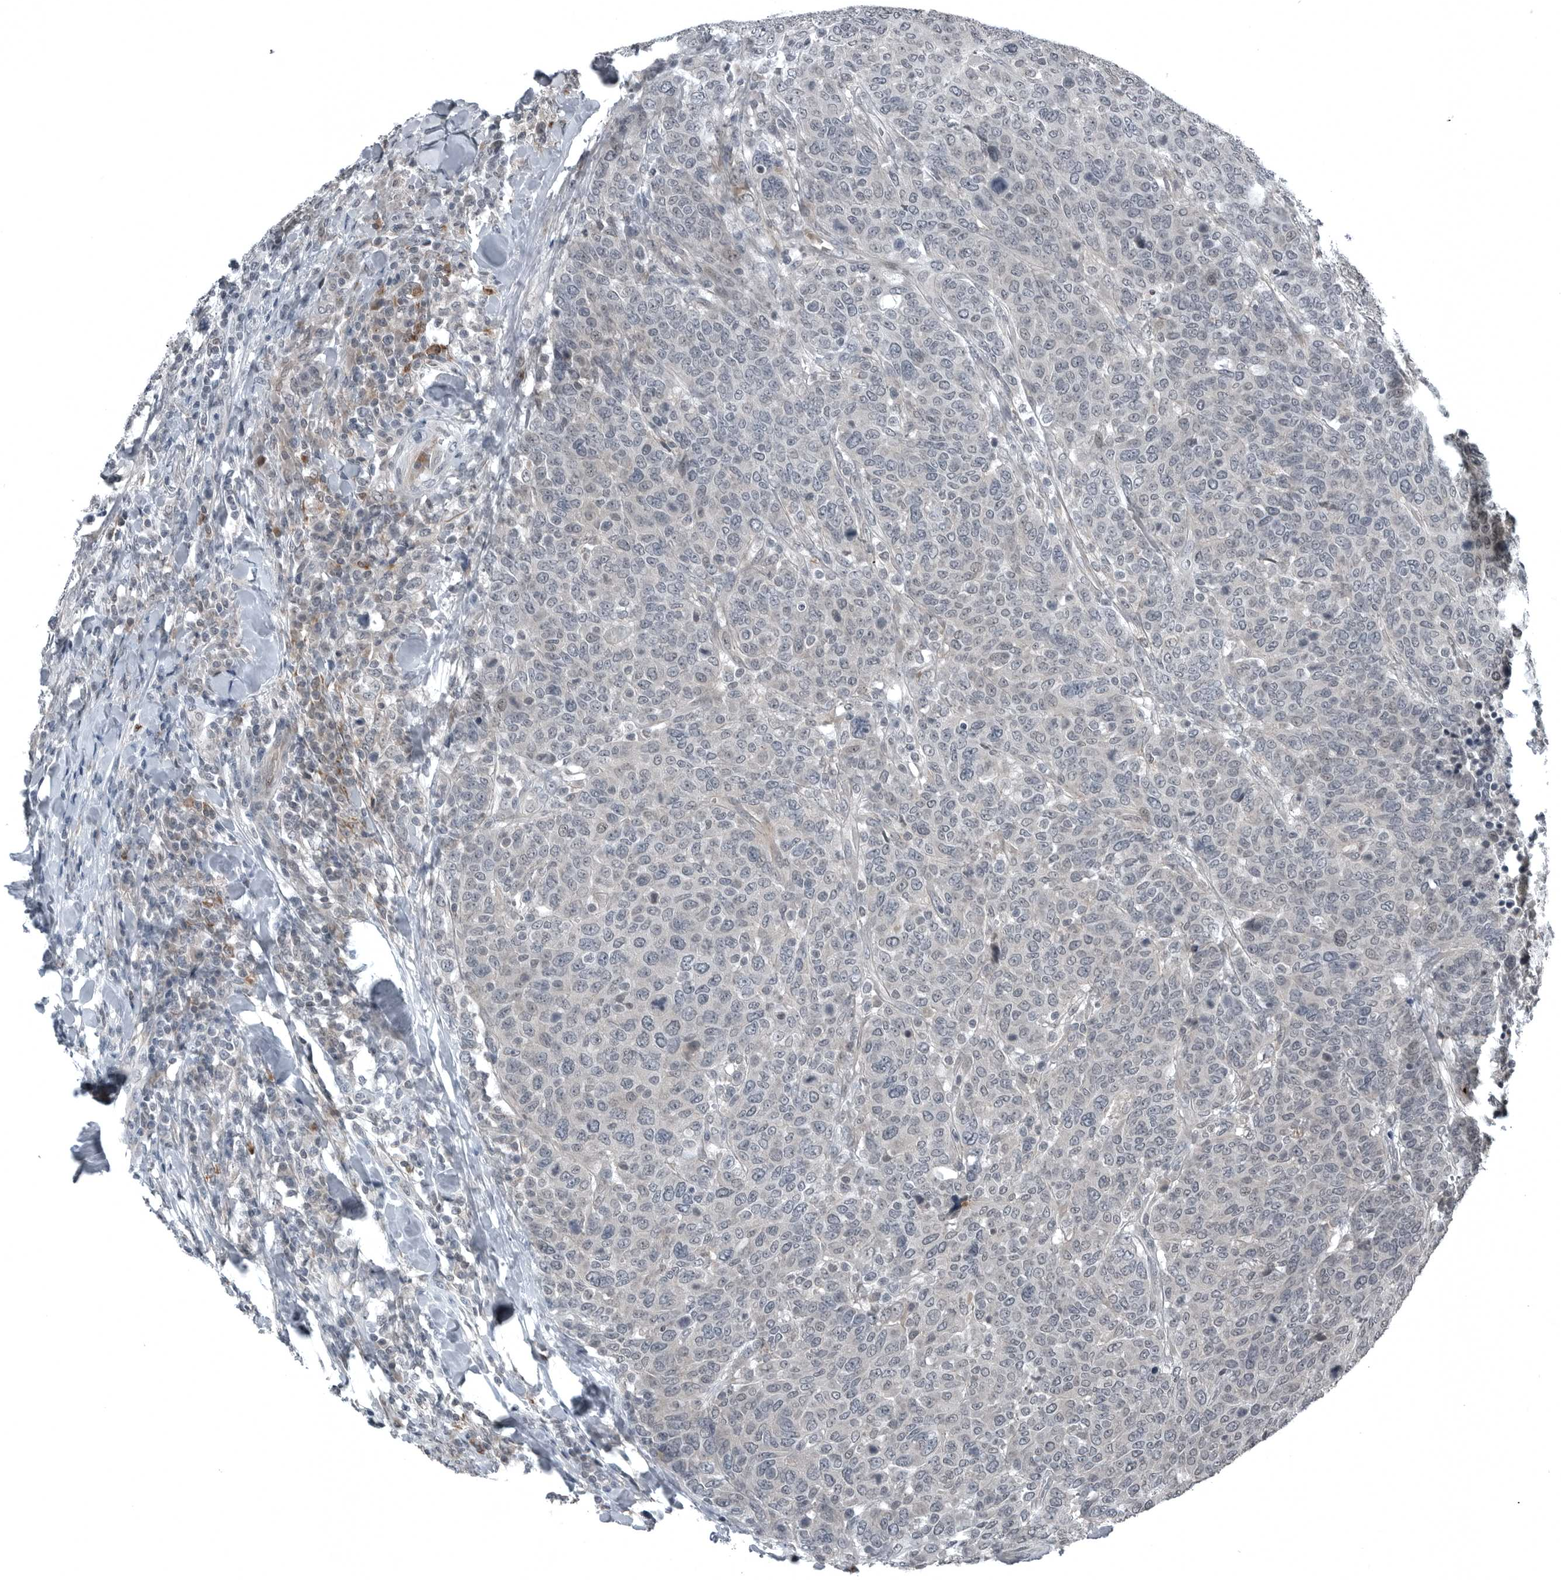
{"staining": {"intensity": "negative", "quantity": "none", "location": "none"}, "tissue": "breast cancer", "cell_type": "Tumor cells", "image_type": "cancer", "snomed": [{"axis": "morphology", "description": "Duct carcinoma"}, {"axis": "topography", "description": "Breast"}], "caption": "High magnification brightfield microscopy of breast invasive ductal carcinoma stained with DAB (3,3'-diaminobenzidine) (brown) and counterstained with hematoxylin (blue): tumor cells show no significant staining.", "gene": "GAK", "patient": {"sex": "female", "age": 37}}